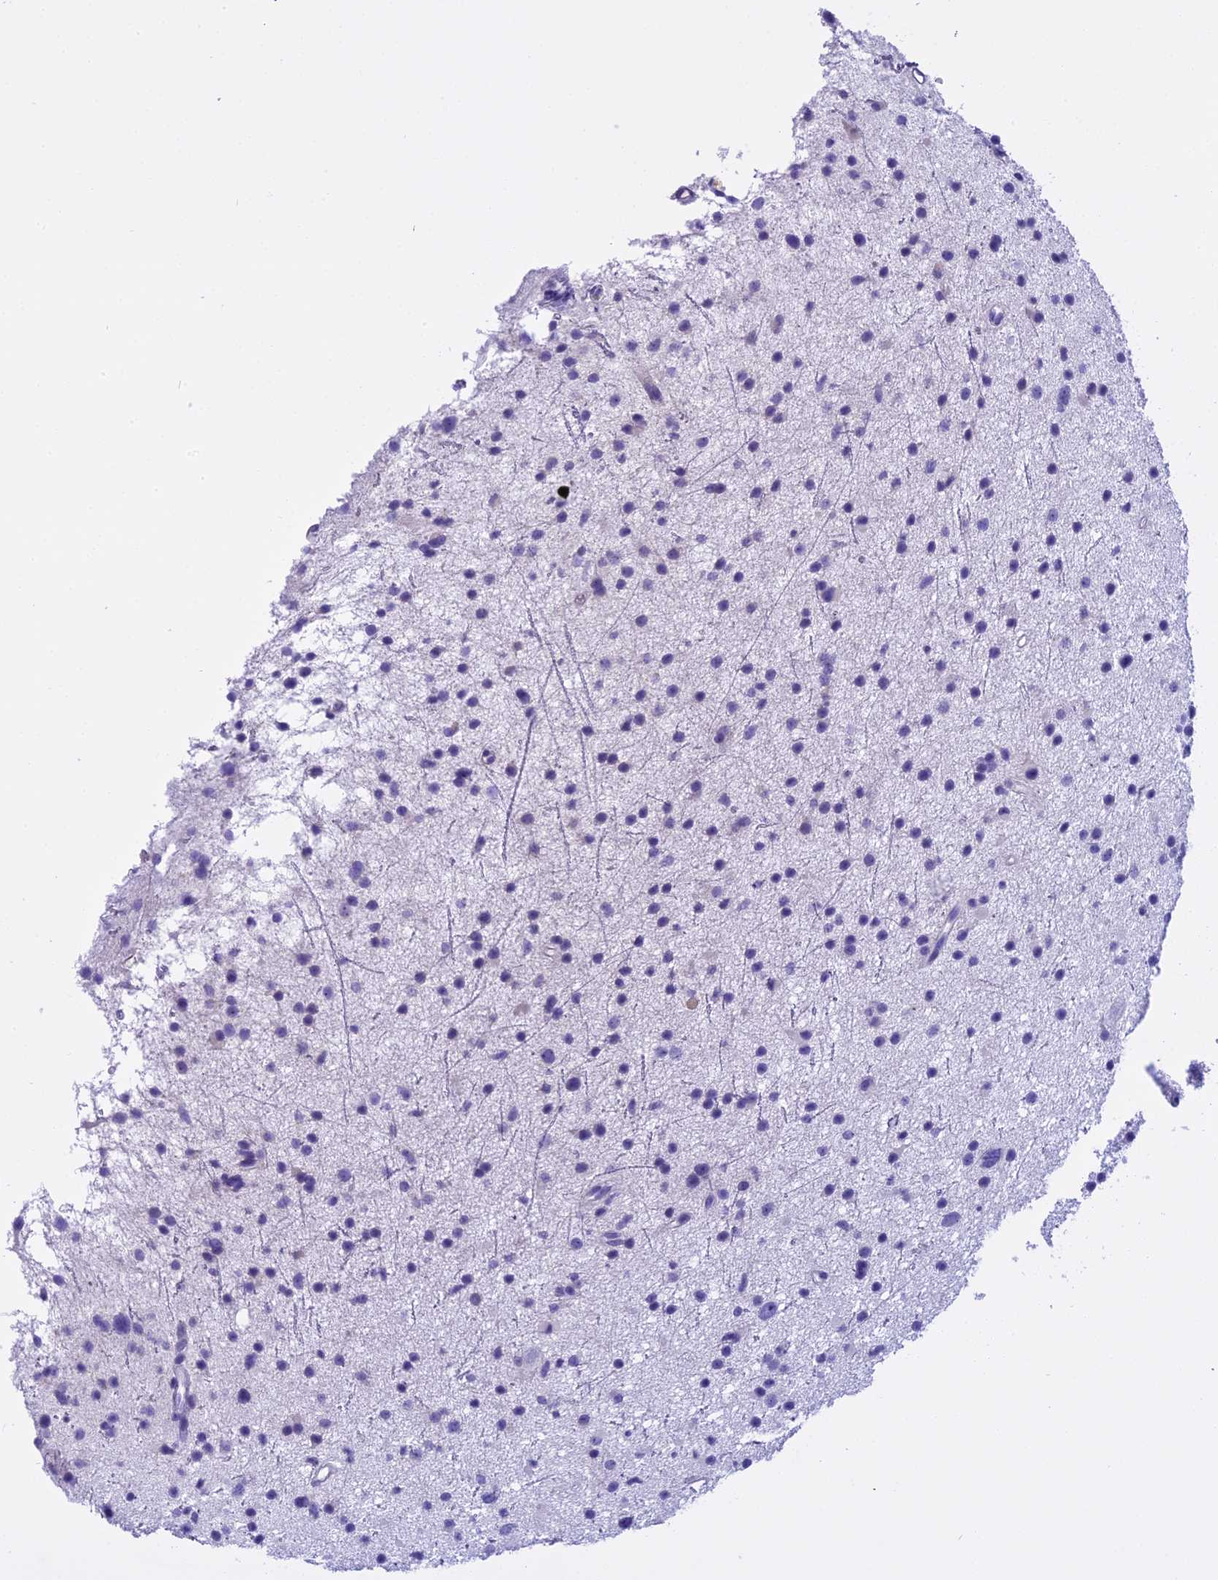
{"staining": {"intensity": "negative", "quantity": "none", "location": "none"}, "tissue": "glioma", "cell_type": "Tumor cells", "image_type": "cancer", "snomed": [{"axis": "morphology", "description": "Glioma, malignant, Low grade"}, {"axis": "topography", "description": "Cerebral cortex"}], "caption": "High magnification brightfield microscopy of glioma stained with DAB (3,3'-diaminobenzidine) (brown) and counterstained with hematoxylin (blue): tumor cells show no significant expression.", "gene": "KCTD14", "patient": {"sex": "female", "age": 39}}